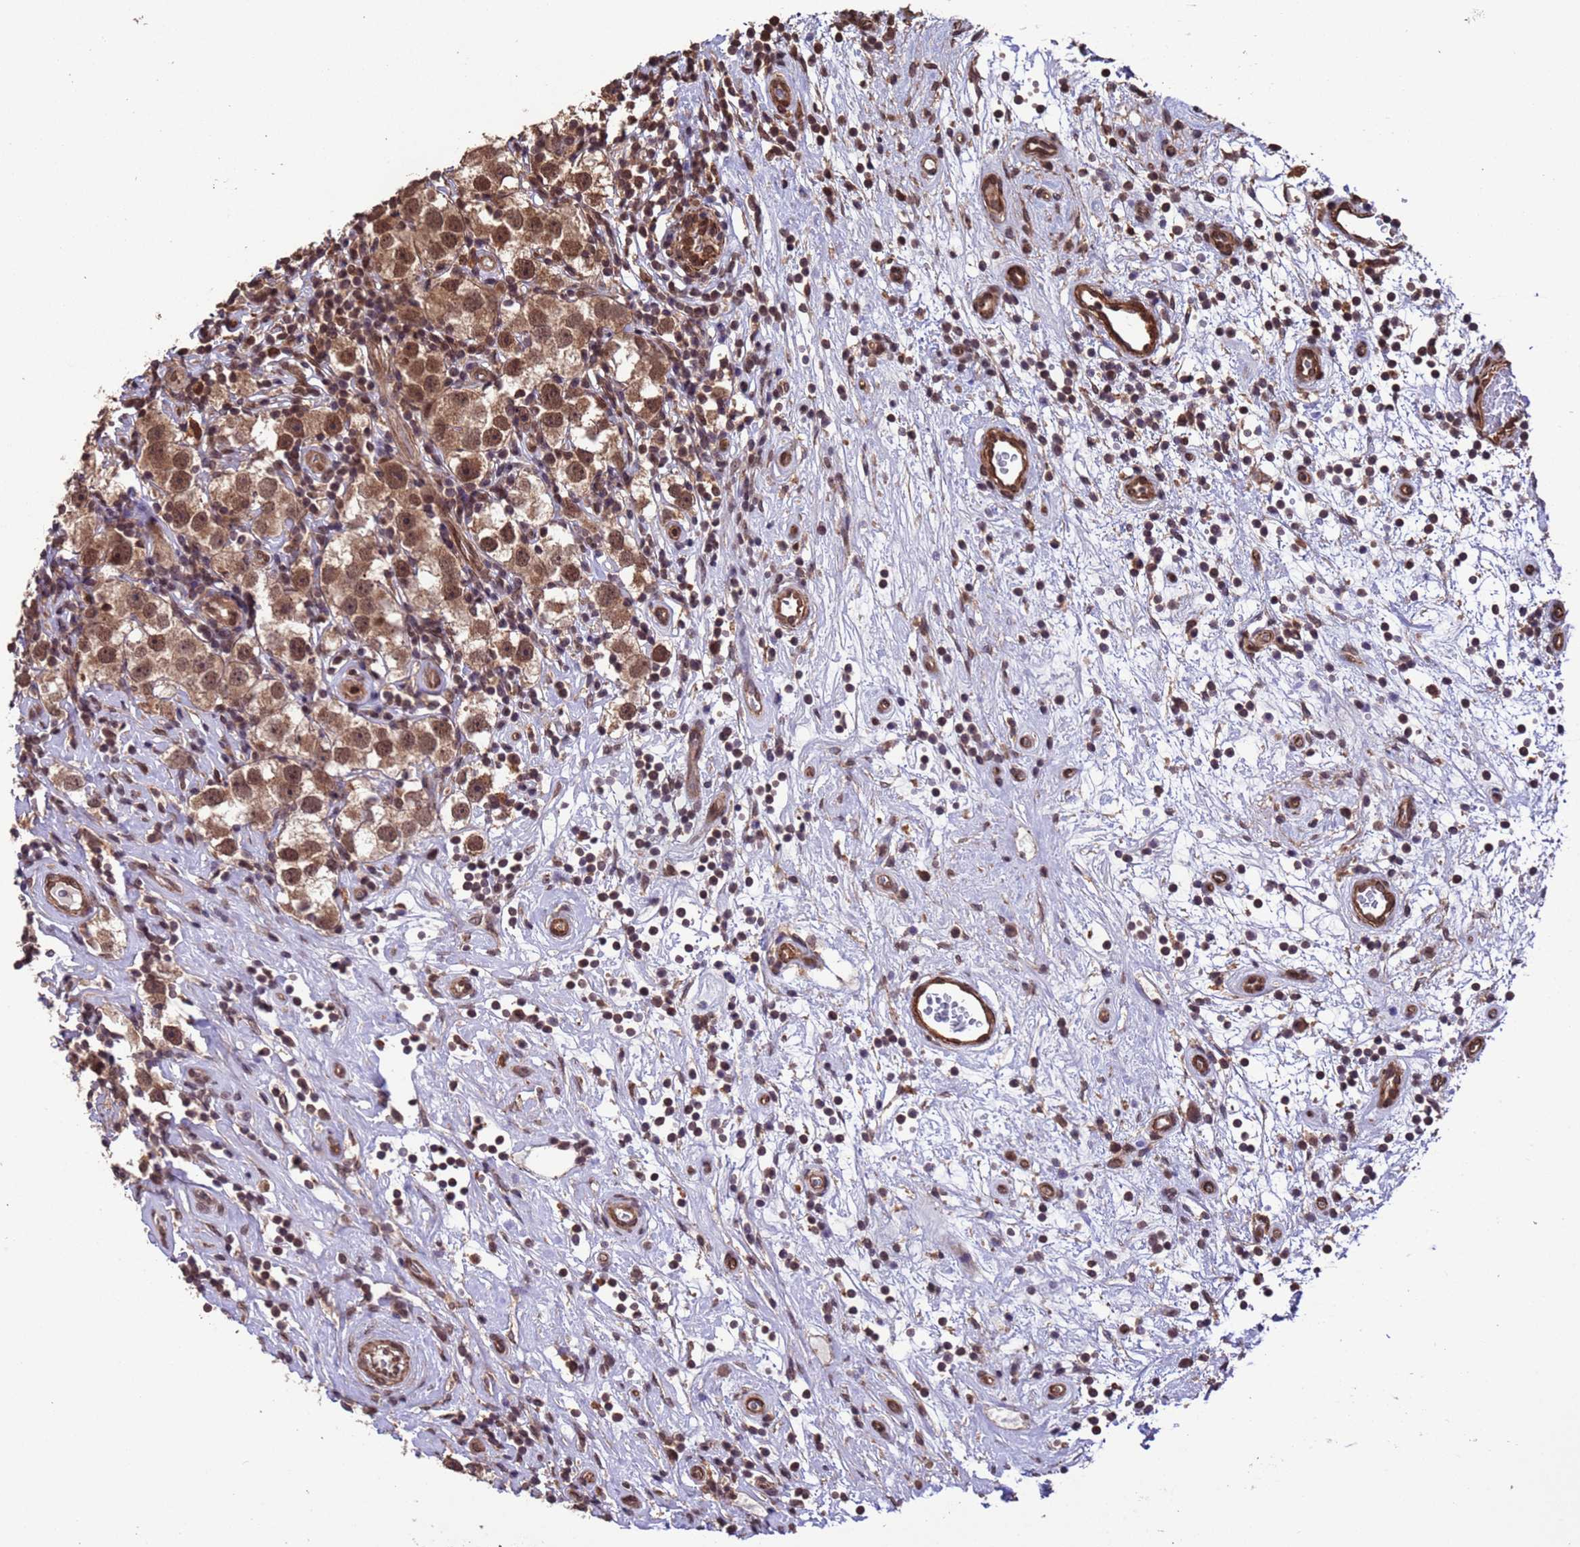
{"staining": {"intensity": "moderate", "quantity": ">75%", "location": "cytoplasmic/membranous,nuclear"}, "tissue": "testis cancer", "cell_type": "Tumor cells", "image_type": "cancer", "snomed": [{"axis": "morphology", "description": "Seminoma, NOS"}, {"axis": "topography", "description": "Testis"}], "caption": "Moderate cytoplasmic/membranous and nuclear protein expression is seen in approximately >75% of tumor cells in testis cancer.", "gene": "VSTM4", "patient": {"sex": "male", "age": 49}}